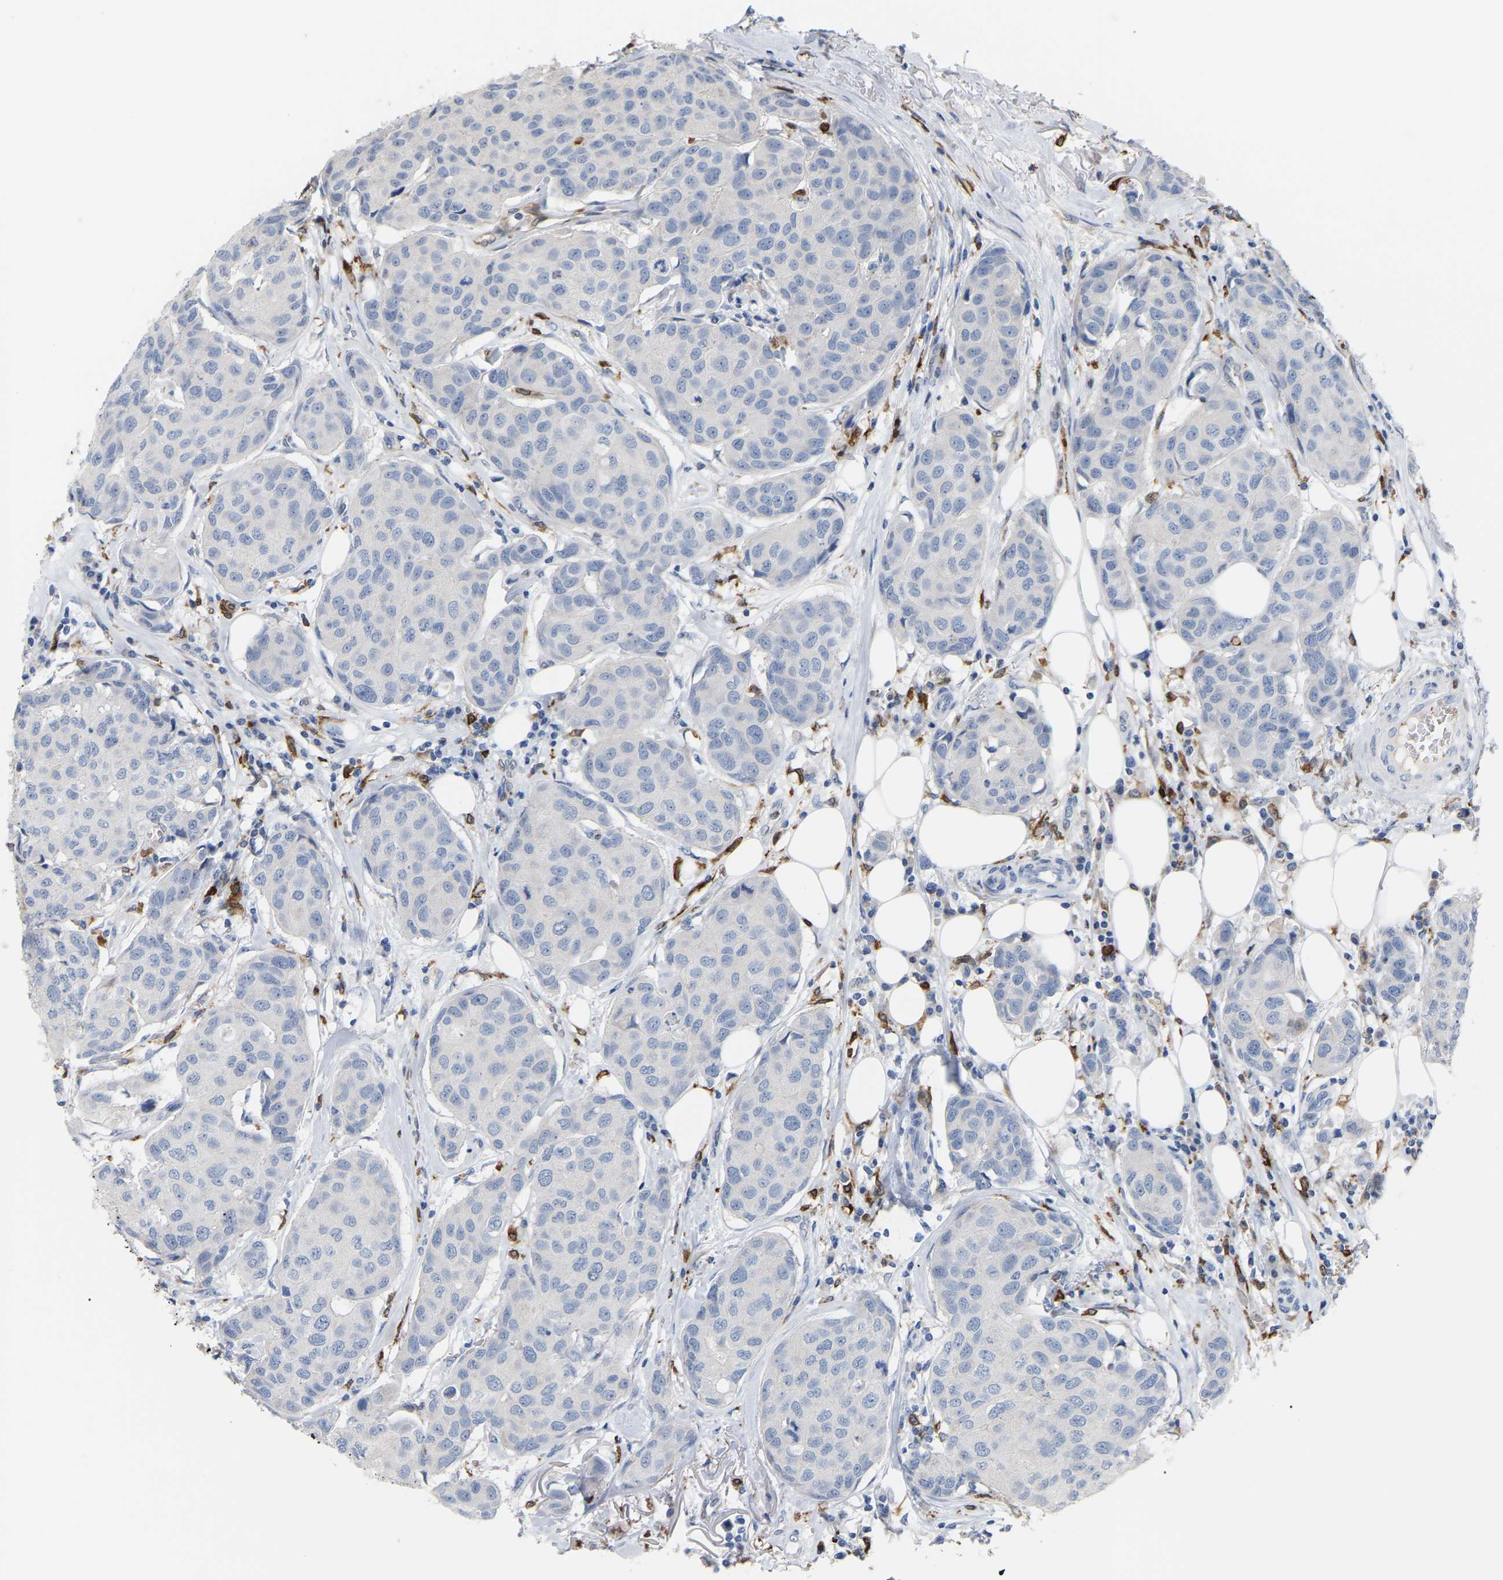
{"staining": {"intensity": "negative", "quantity": "none", "location": "none"}, "tissue": "breast cancer", "cell_type": "Tumor cells", "image_type": "cancer", "snomed": [{"axis": "morphology", "description": "Duct carcinoma"}, {"axis": "topography", "description": "Breast"}], "caption": "Immunohistochemistry micrograph of neoplastic tissue: human breast cancer stained with DAB (3,3'-diaminobenzidine) reveals no significant protein staining in tumor cells.", "gene": "PTGS1", "patient": {"sex": "female", "age": 80}}